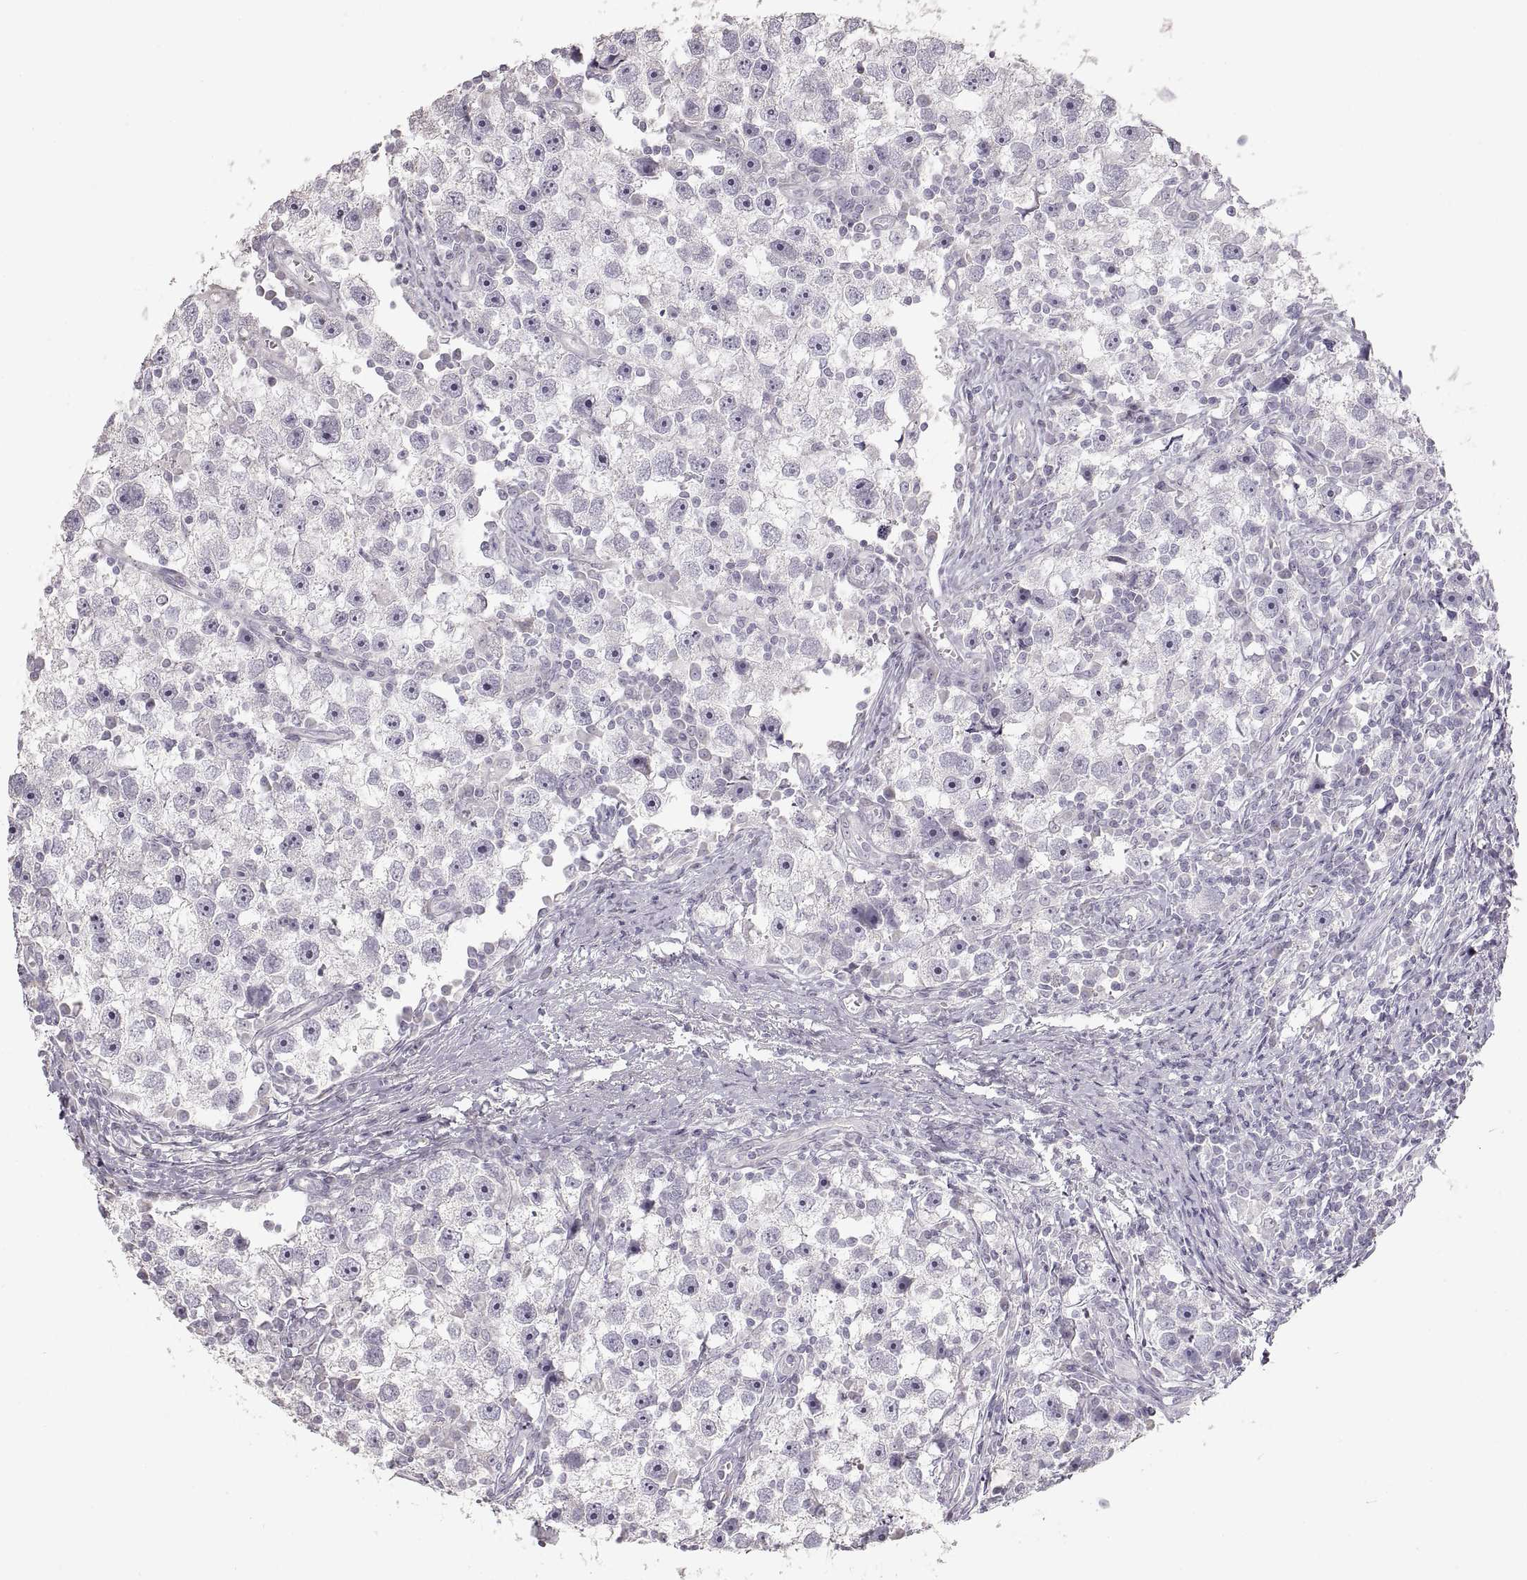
{"staining": {"intensity": "negative", "quantity": "none", "location": "none"}, "tissue": "testis cancer", "cell_type": "Tumor cells", "image_type": "cancer", "snomed": [{"axis": "morphology", "description": "Seminoma, NOS"}, {"axis": "topography", "description": "Testis"}], "caption": "Protein analysis of seminoma (testis) exhibits no significant expression in tumor cells.", "gene": "ZP3", "patient": {"sex": "male", "age": 30}}